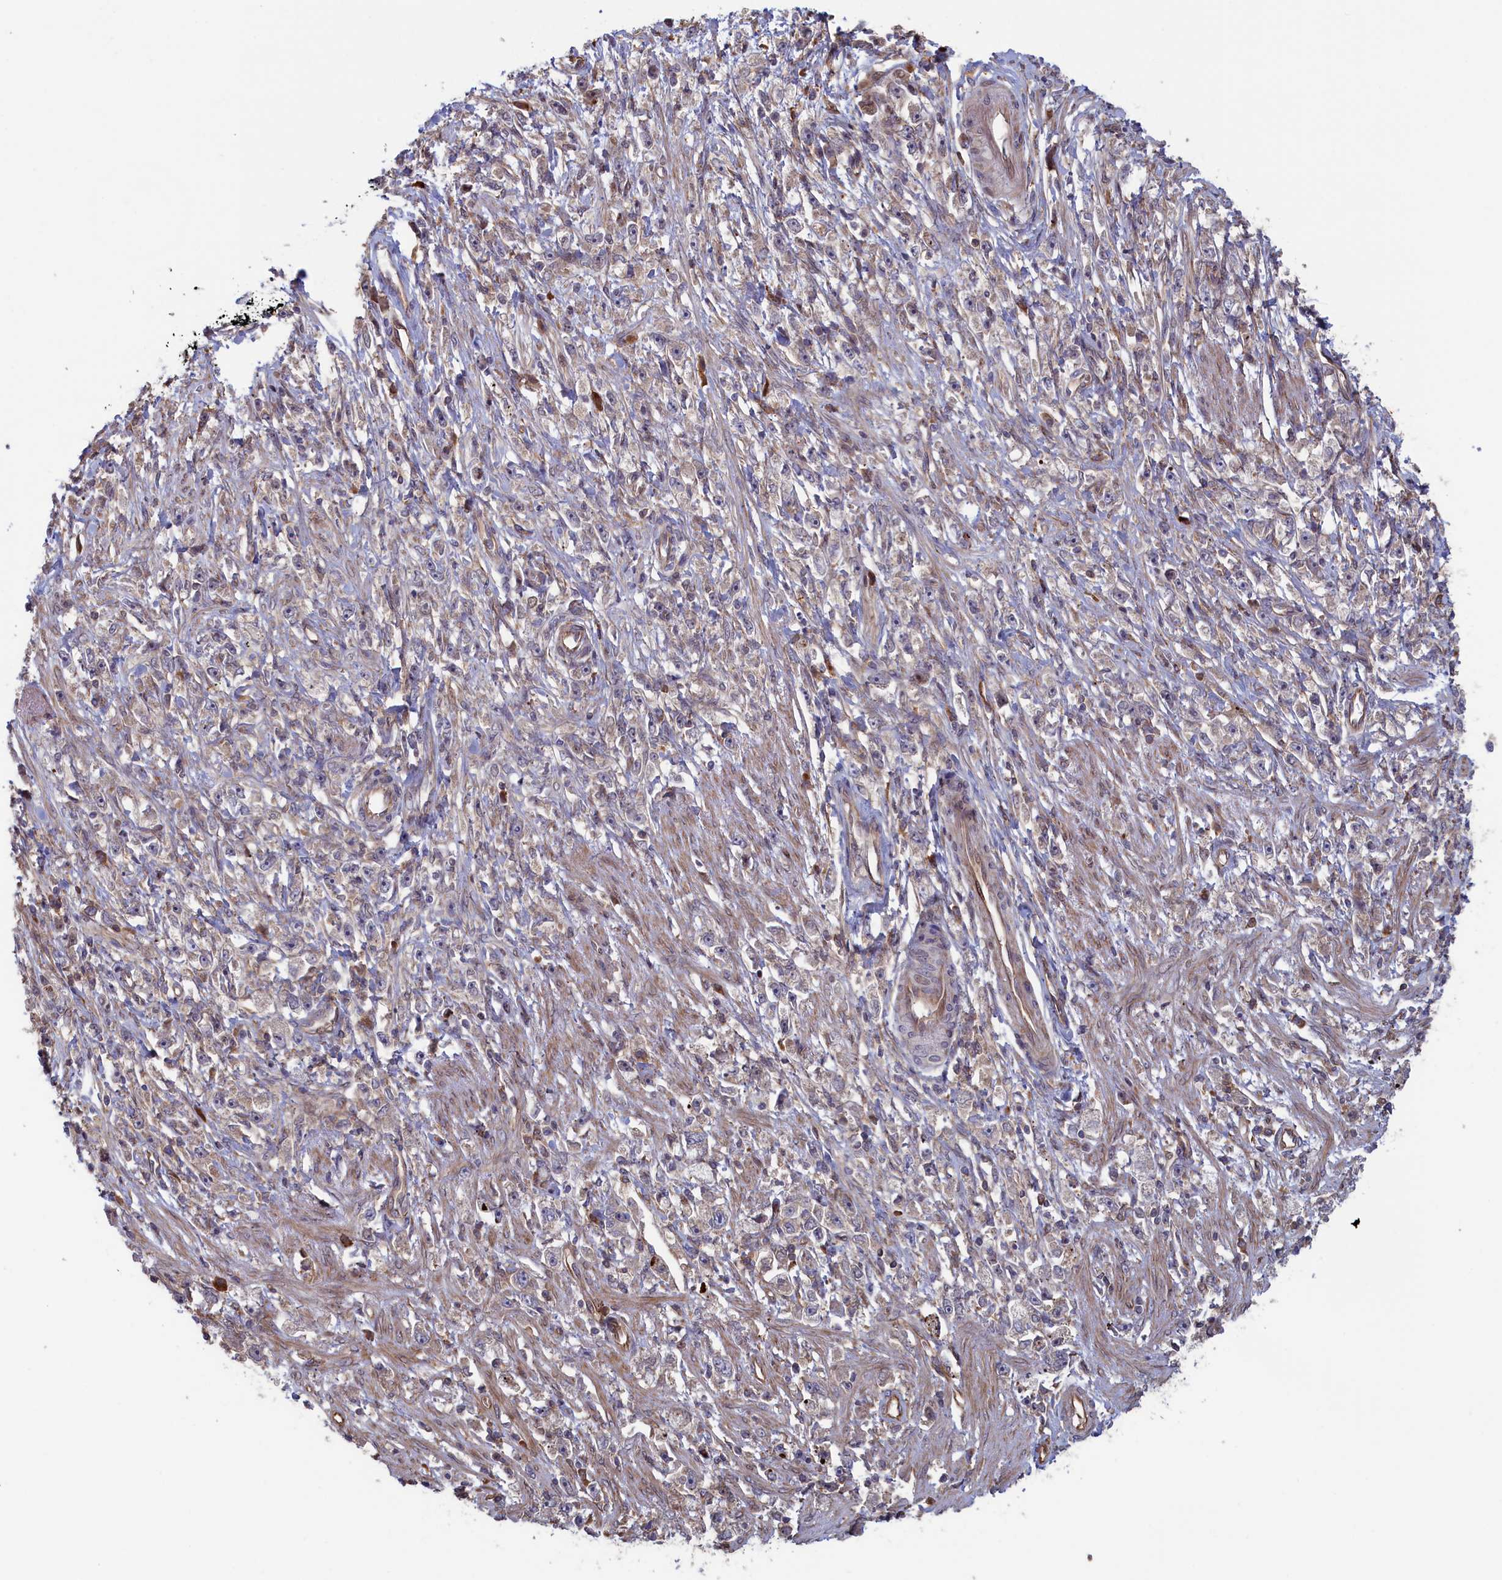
{"staining": {"intensity": "weak", "quantity": "25%-75%", "location": "cytoplasmic/membranous"}, "tissue": "stomach cancer", "cell_type": "Tumor cells", "image_type": "cancer", "snomed": [{"axis": "morphology", "description": "Adenocarcinoma, NOS"}, {"axis": "topography", "description": "Stomach"}], "caption": "IHC micrograph of stomach adenocarcinoma stained for a protein (brown), which shows low levels of weak cytoplasmic/membranous expression in about 25%-75% of tumor cells.", "gene": "RILPL1", "patient": {"sex": "female", "age": 59}}